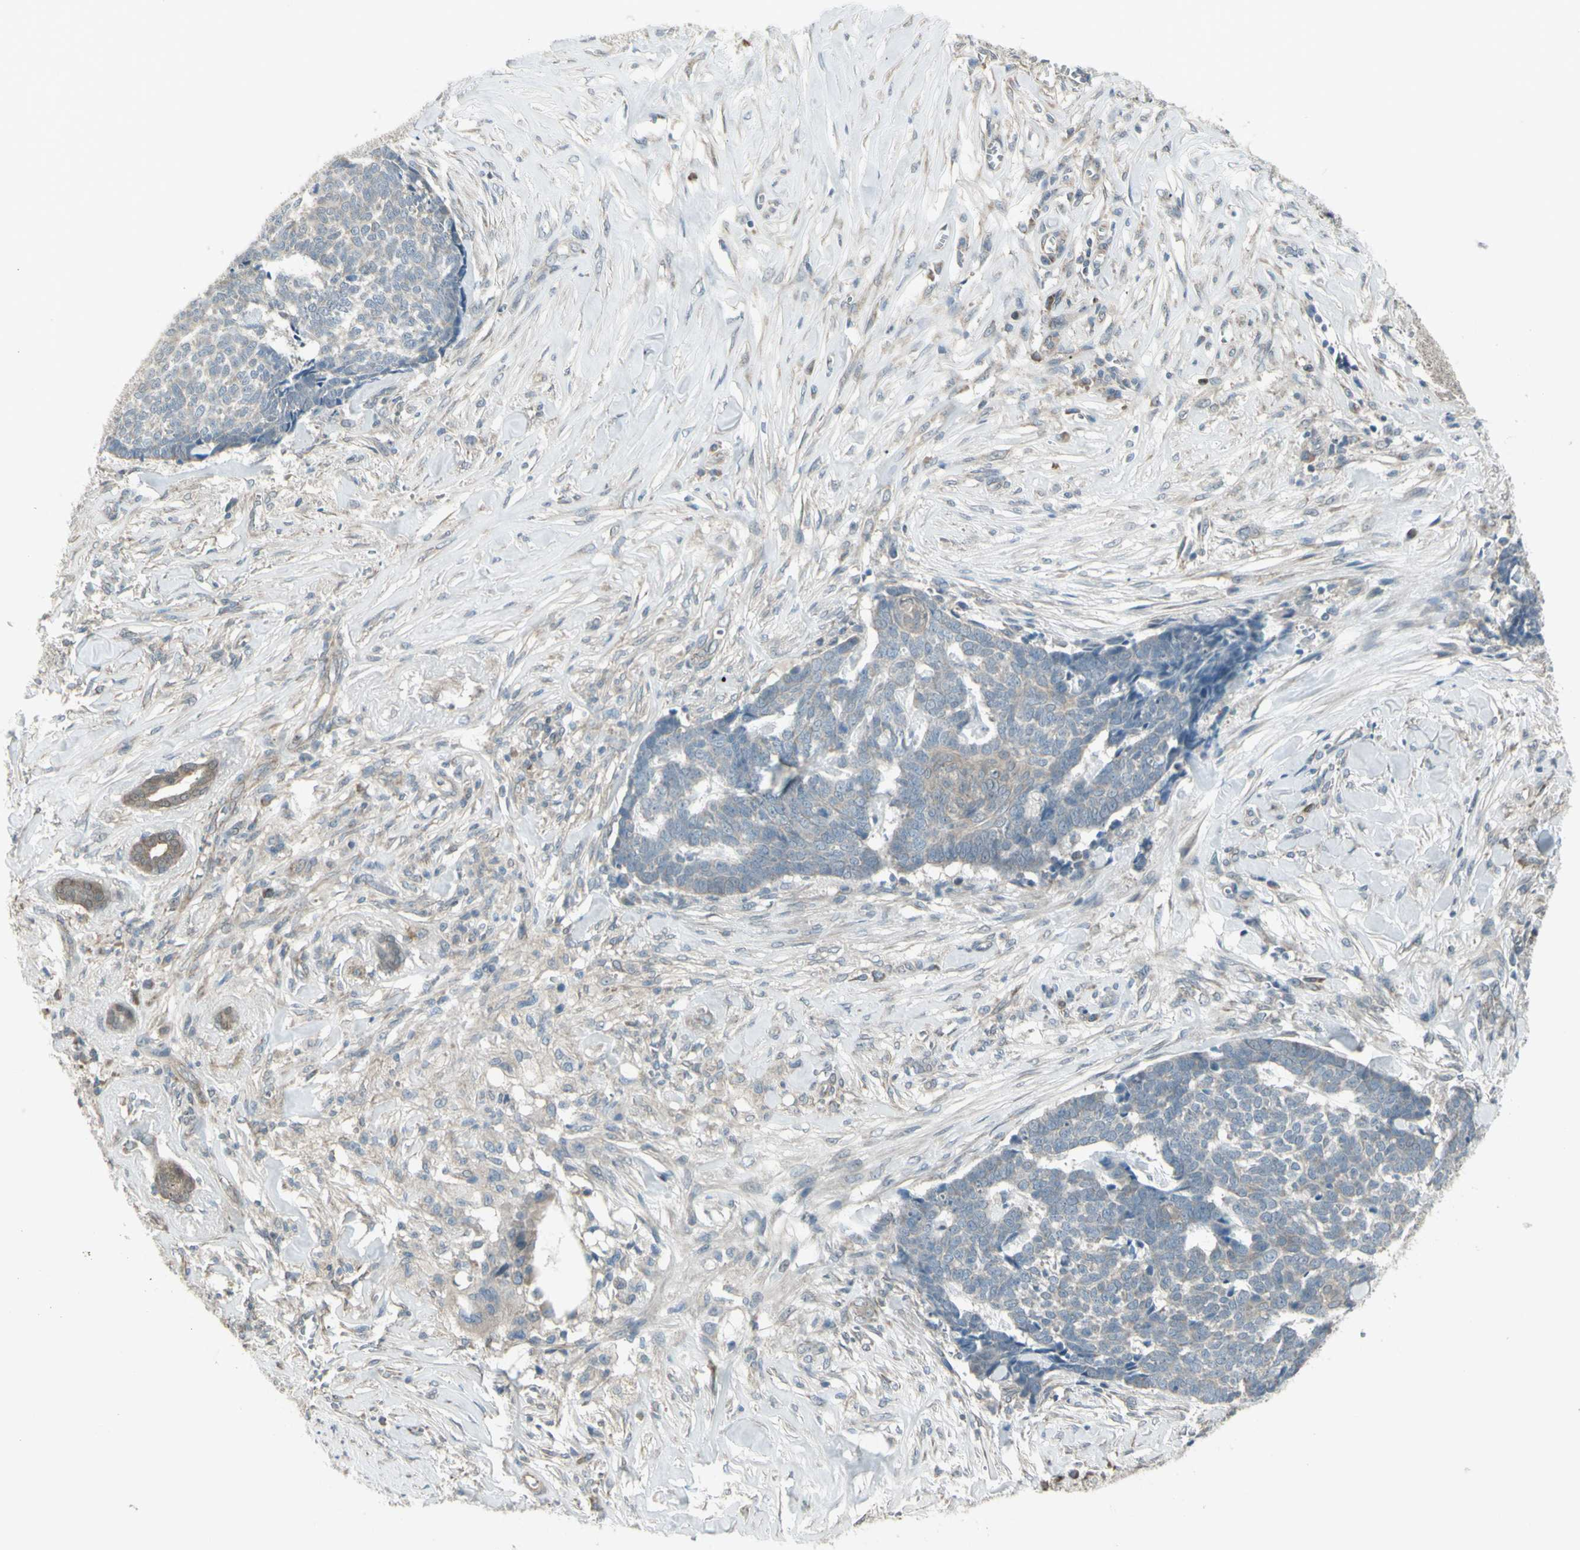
{"staining": {"intensity": "negative", "quantity": "none", "location": "none"}, "tissue": "skin cancer", "cell_type": "Tumor cells", "image_type": "cancer", "snomed": [{"axis": "morphology", "description": "Basal cell carcinoma"}, {"axis": "topography", "description": "Skin"}], "caption": "This is a photomicrograph of IHC staining of skin cancer (basal cell carcinoma), which shows no positivity in tumor cells.", "gene": "NAXD", "patient": {"sex": "male", "age": 84}}